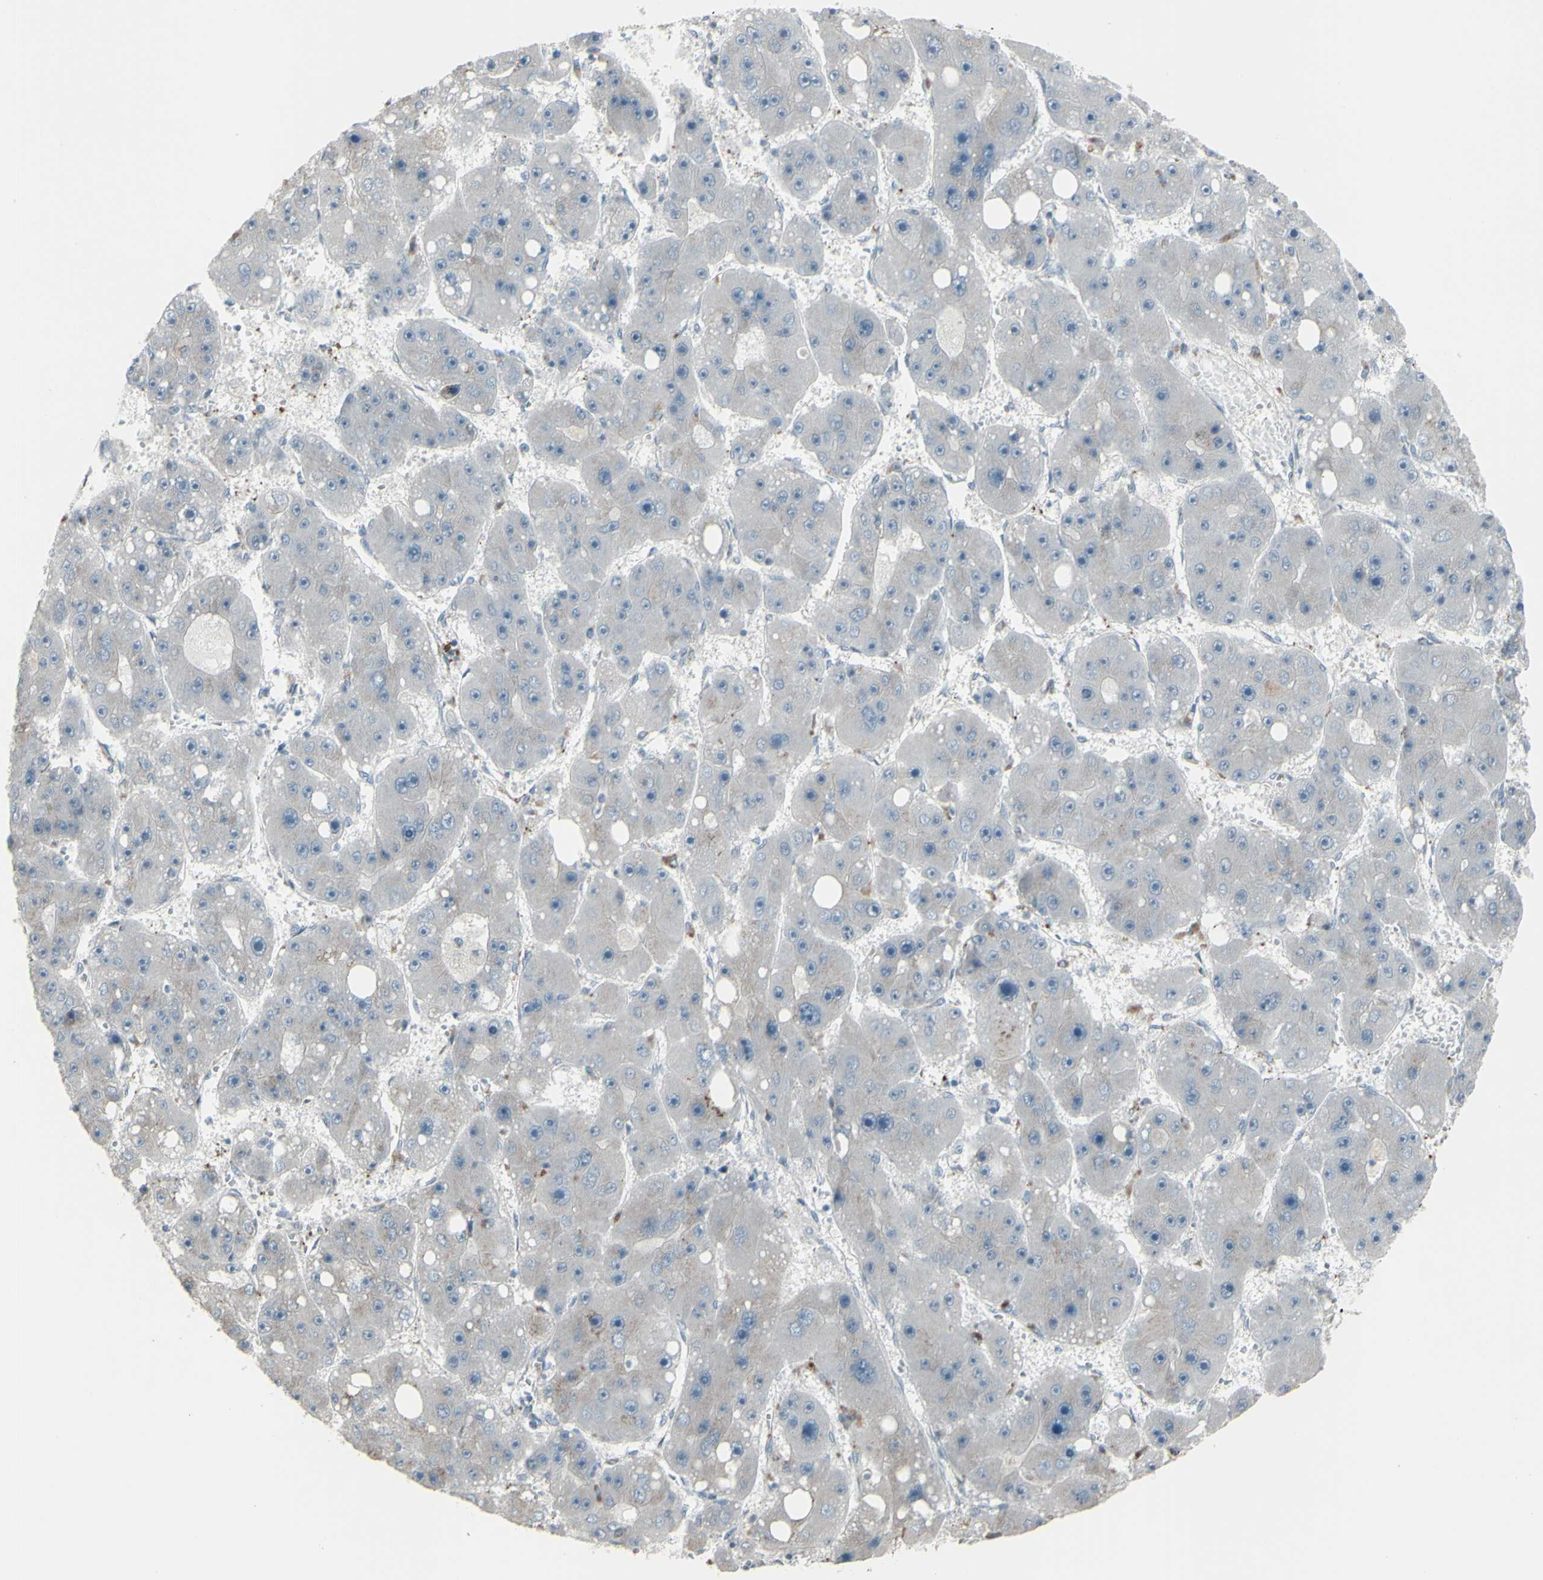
{"staining": {"intensity": "negative", "quantity": "none", "location": "none"}, "tissue": "liver cancer", "cell_type": "Tumor cells", "image_type": "cancer", "snomed": [{"axis": "morphology", "description": "Carcinoma, Hepatocellular, NOS"}, {"axis": "topography", "description": "Liver"}], "caption": "DAB (3,3'-diaminobenzidine) immunohistochemical staining of liver cancer (hepatocellular carcinoma) shows no significant staining in tumor cells. (DAB (3,3'-diaminobenzidine) immunohistochemistry (IHC) with hematoxylin counter stain).", "gene": "CD79B", "patient": {"sex": "female", "age": 61}}